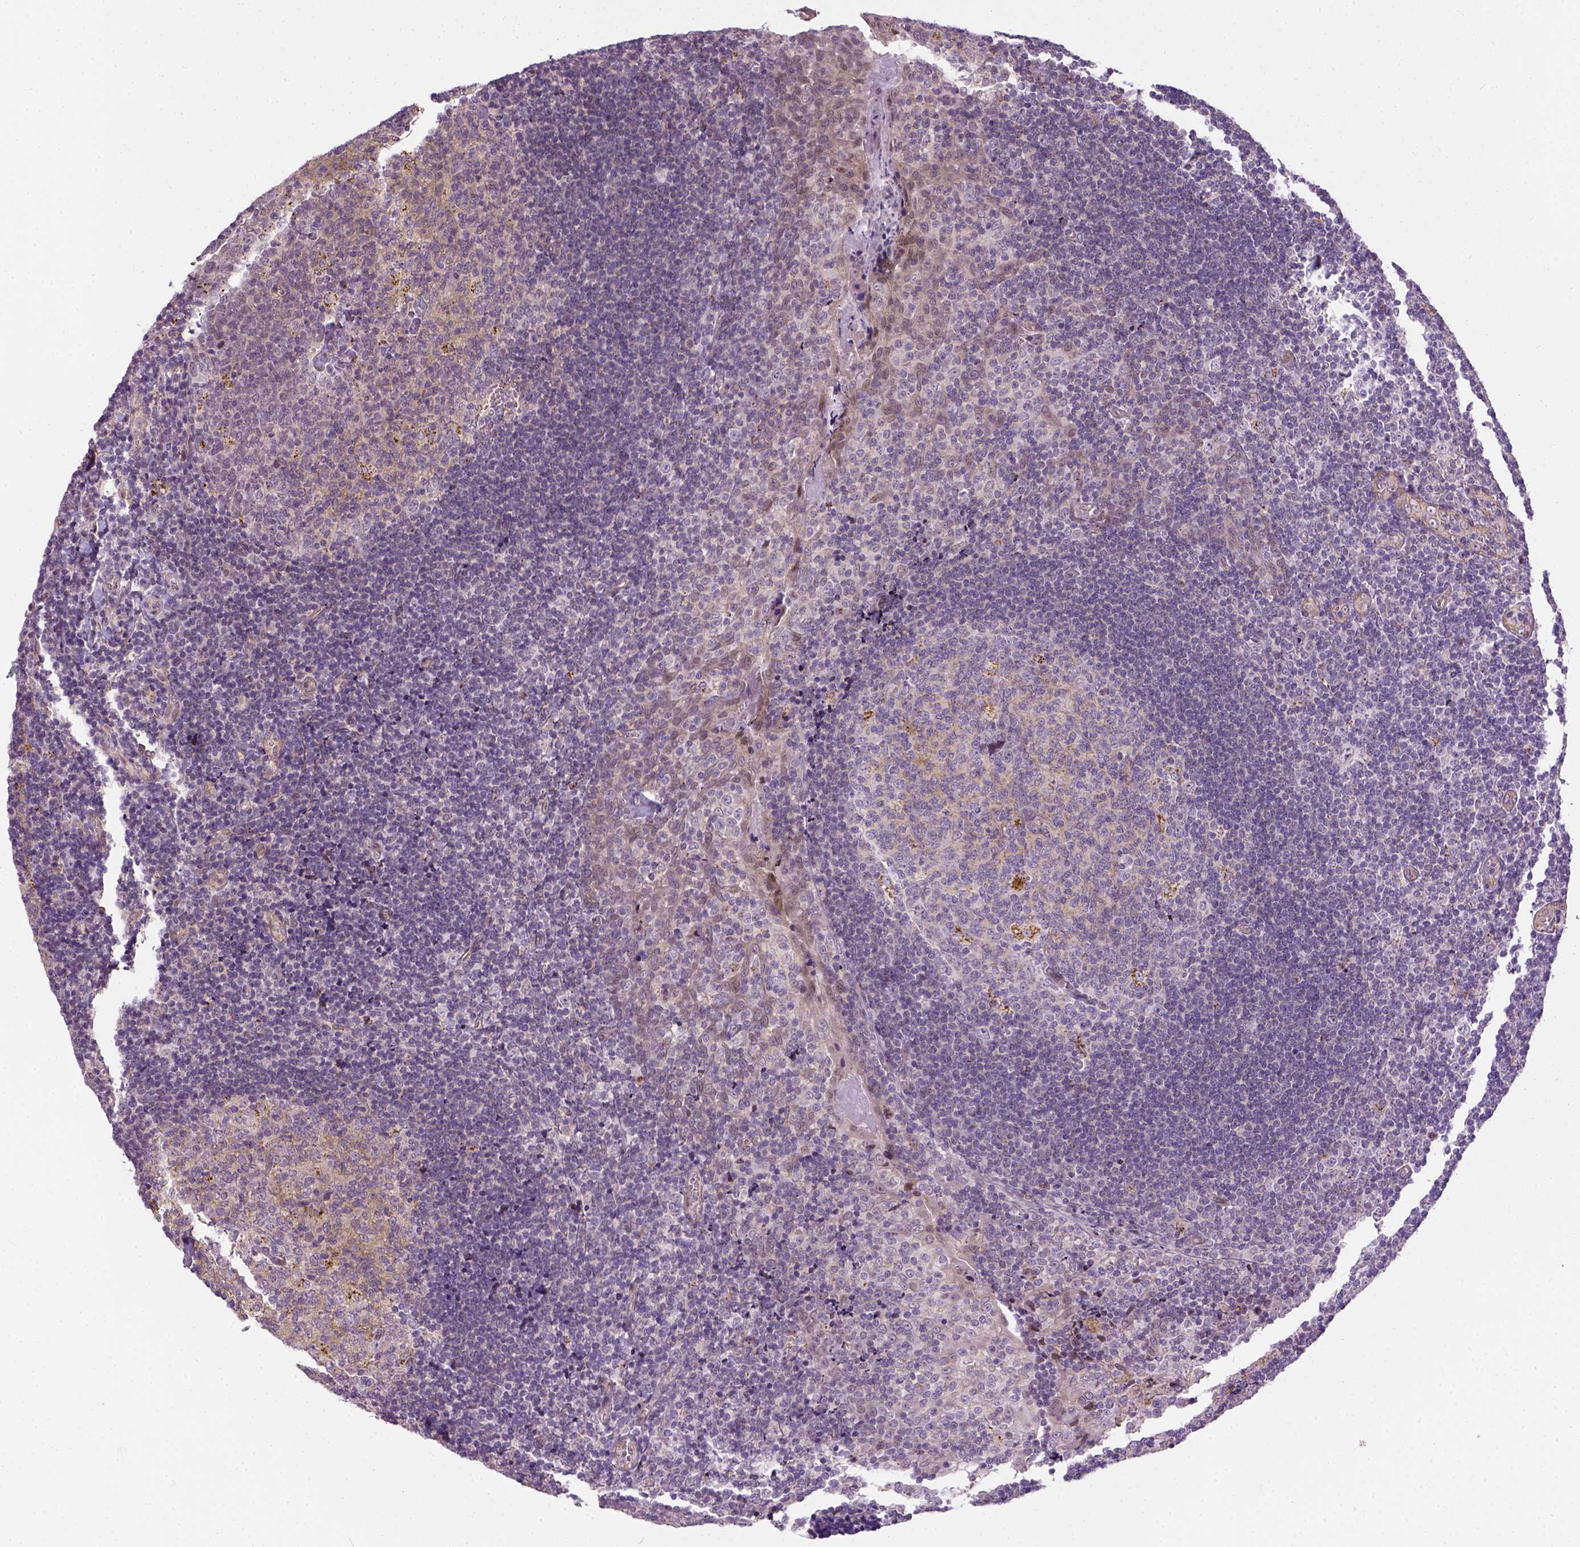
{"staining": {"intensity": "moderate", "quantity": "<25%", "location": "cytoplasmic/membranous"}, "tissue": "tonsil", "cell_type": "Germinal center cells", "image_type": "normal", "snomed": [{"axis": "morphology", "description": "Normal tissue, NOS"}, {"axis": "morphology", "description": "Inflammation, NOS"}, {"axis": "topography", "description": "Tonsil"}], "caption": "Human tonsil stained with a protein marker displays moderate staining in germinal center cells.", "gene": "KAZN", "patient": {"sex": "female", "age": 31}}